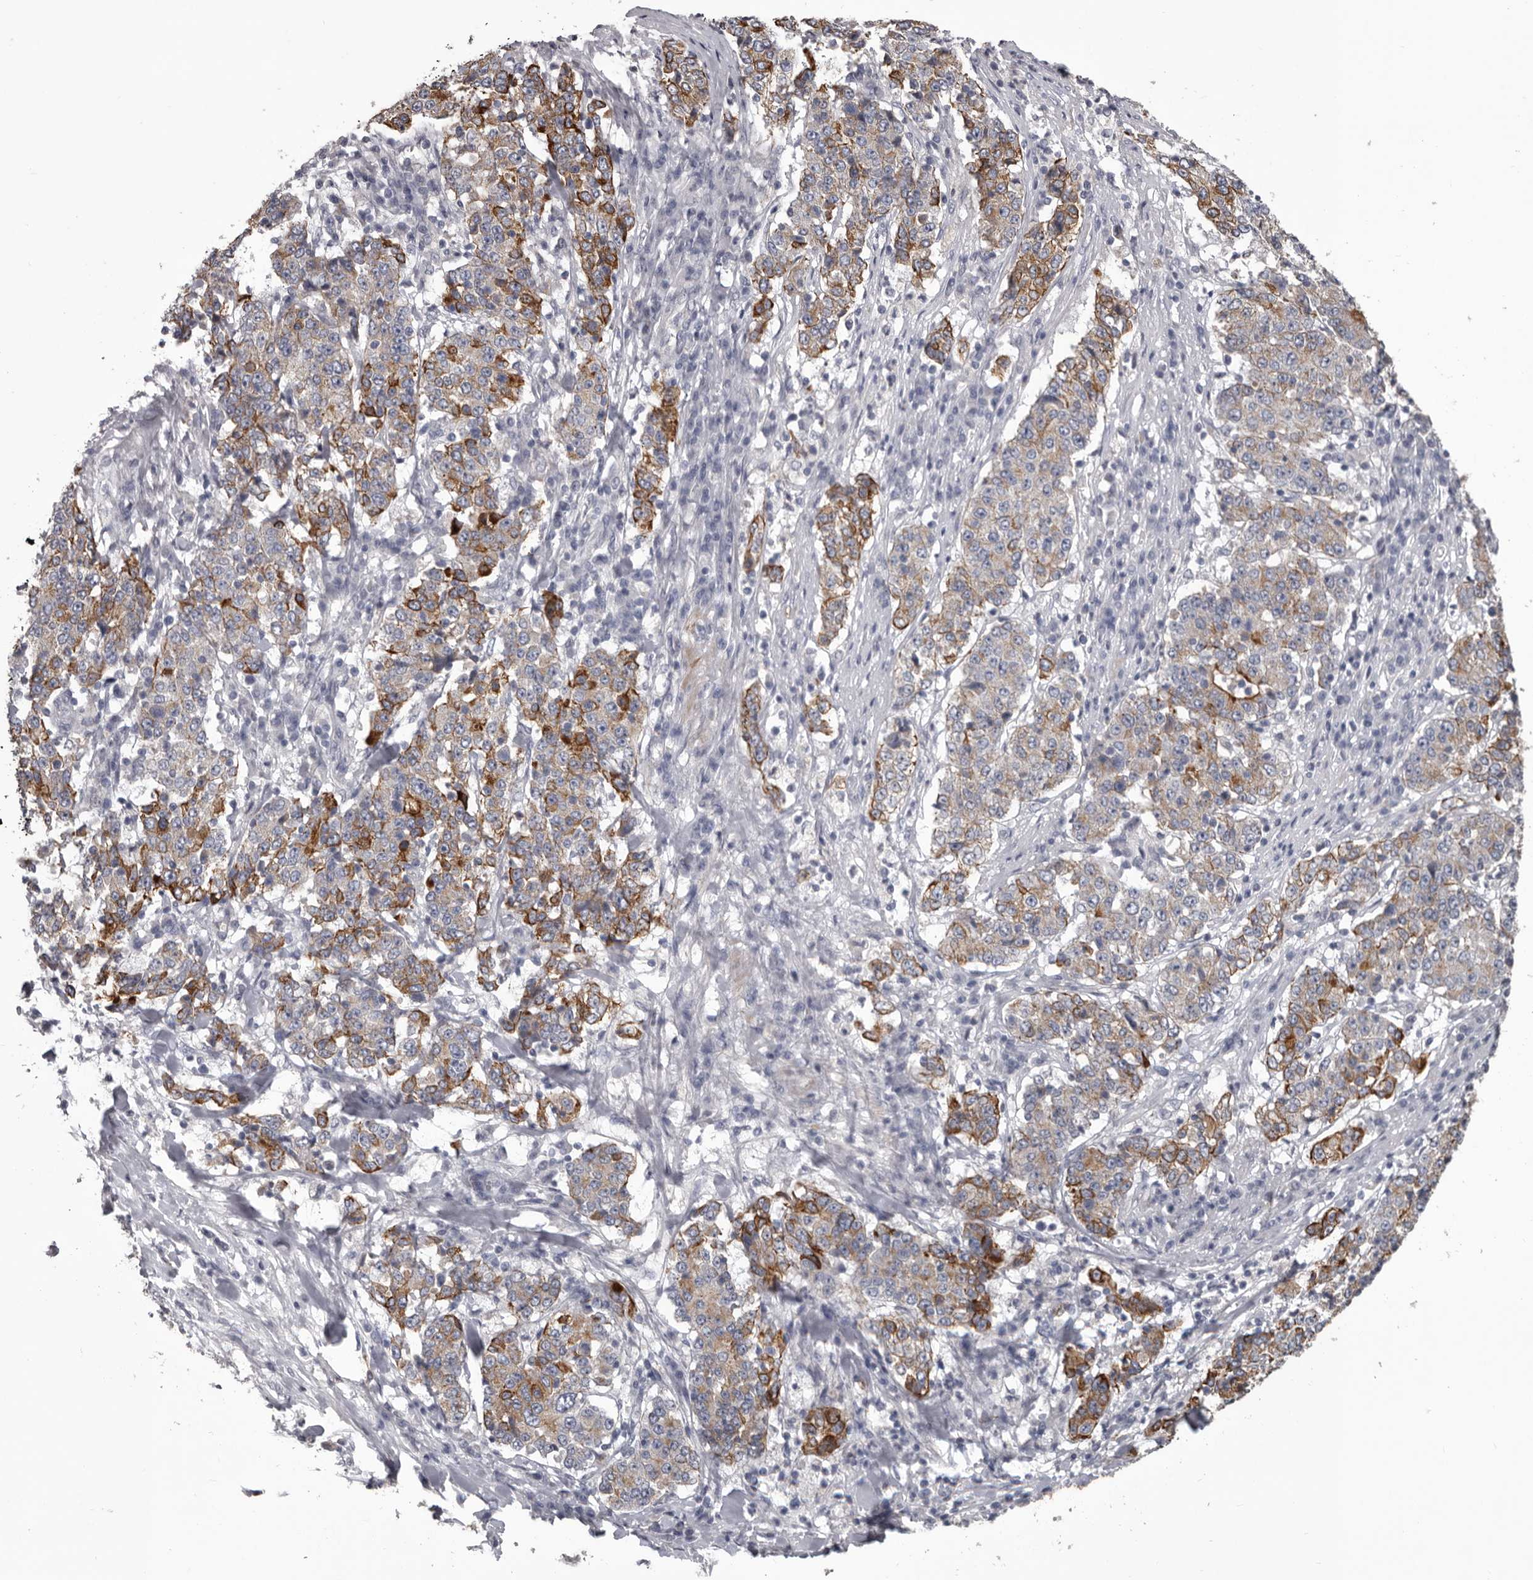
{"staining": {"intensity": "strong", "quantity": "25%-75%", "location": "cytoplasmic/membranous"}, "tissue": "stomach cancer", "cell_type": "Tumor cells", "image_type": "cancer", "snomed": [{"axis": "morphology", "description": "Adenocarcinoma, NOS"}, {"axis": "topography", "description": "Stomach"}], "caption": "A high-resolution histopathology image shows immunohistochemistry staining of adenocarcinoma (stomach), which demonstrates strong cytoplasmic/membranous positivity in approximately 25%-75% of tumor cells.", "gene": "LPAR6", "patient": {"sex": "male", "age": 59}}